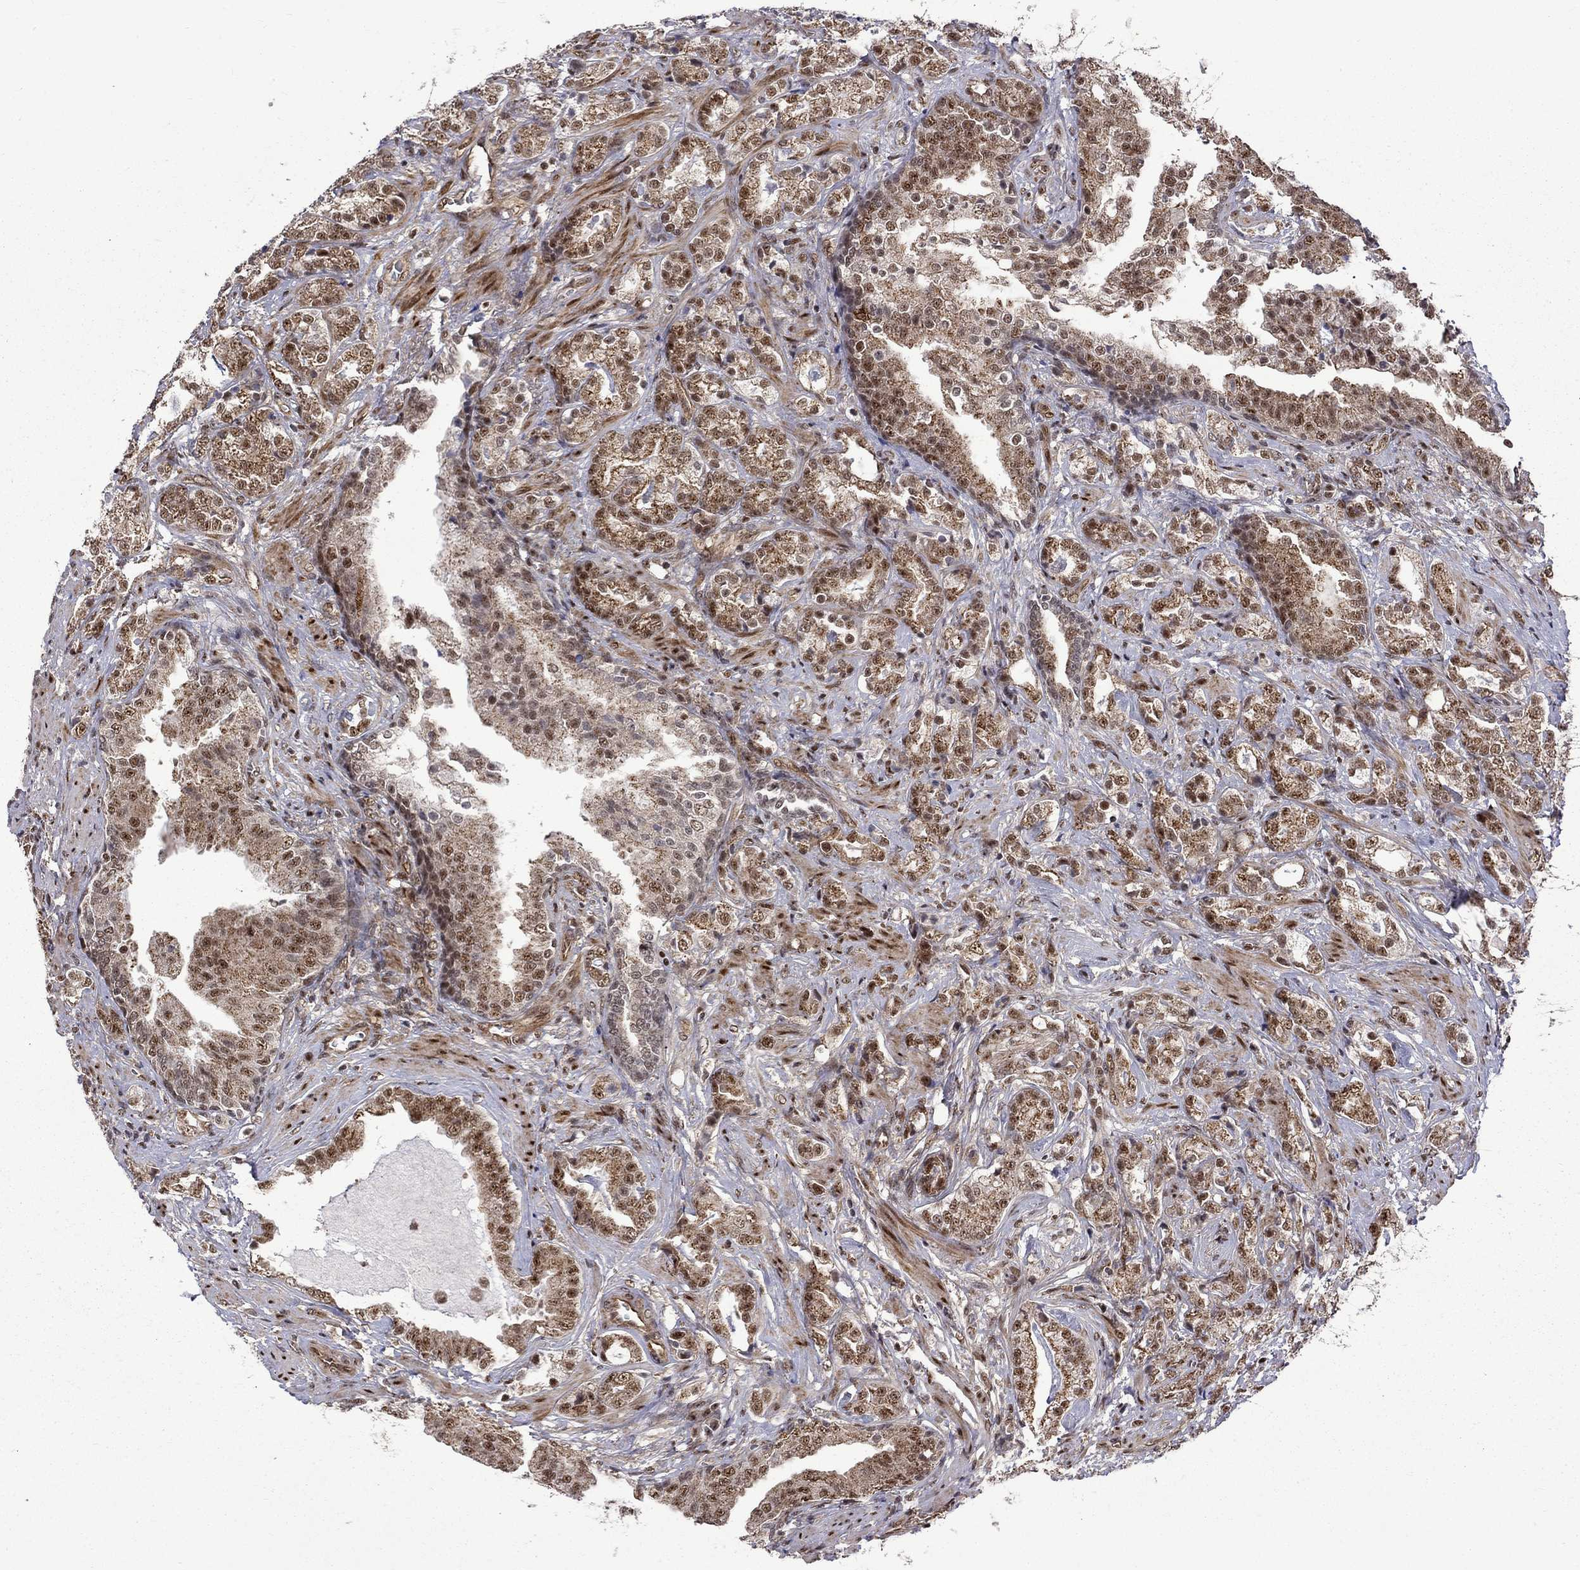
{"staining": {"intensity": "moderate", "quantity": ">75%", "location": "cytoplasmic/membranous,nuclear"}, "tissue": "prostate cancer", "cell_type": "Tumor cells", "image_type": "cancer", "snomed": [{"axis": "morphology", "description": "Adenocarcinoma, NOS"}, {"axis": "topography", "description": "Prostate"}], "caption": "Protein expression analysis of human prostate cancer (adenocarcinoma) reveals moderate cytoplasmic/membranous and nuclear positivity in about >75% of tumor cells.", "gene": "KPNA3", "patient": {"sex": "male", "age": 57}}